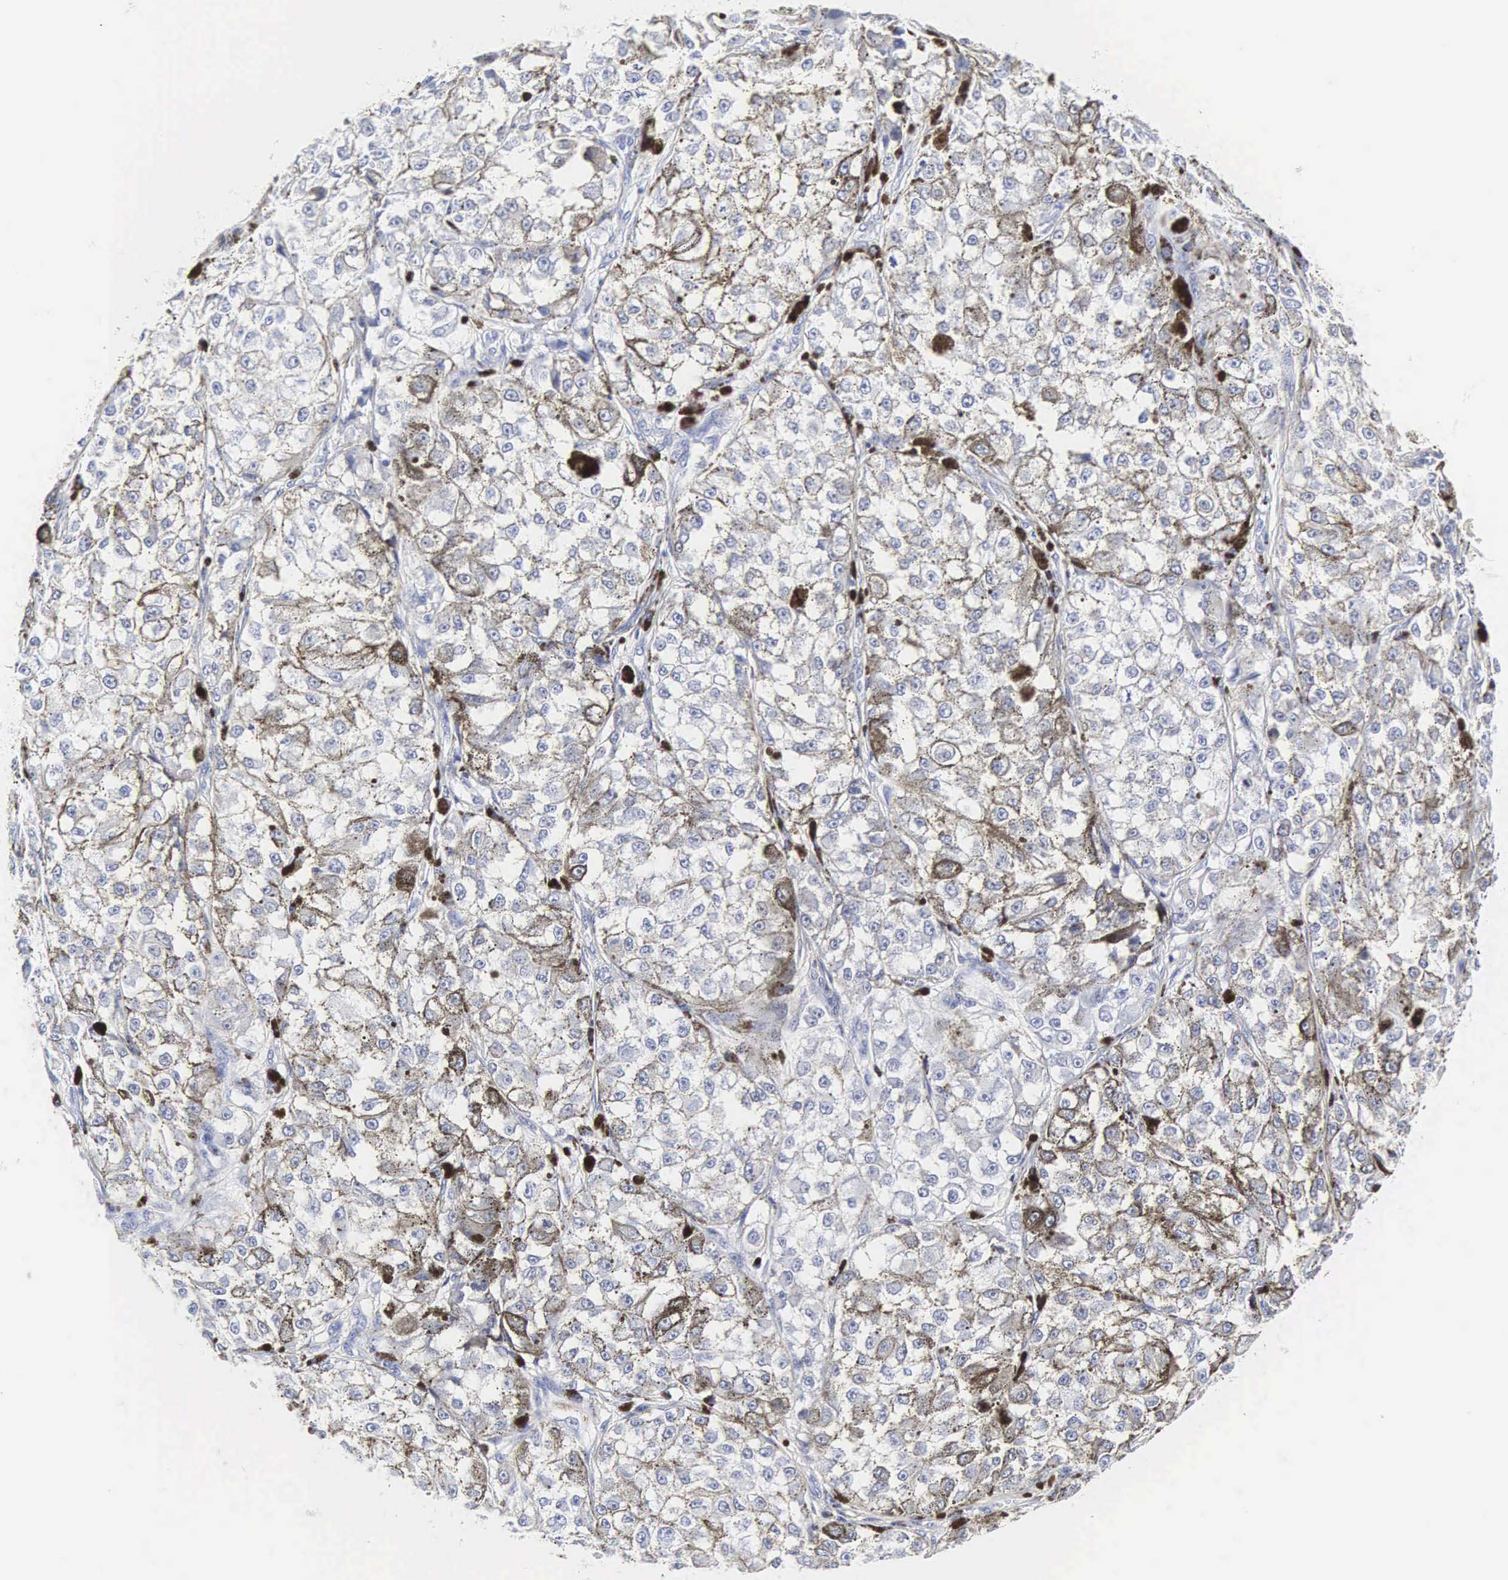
{"staining": {"intensity": "negative", "quantity": "none", "location": "none"}, "tissue": "melanoma", "cell_type": "Tumor cells", "image_type": "cancer", "snomed": [{"axis": "morphology", "description": "Malignant melanoma, NOS"}, {"axis": "topography", "description": "Skin"}], "caption": "Histopathology image shows no significant protein positivity in tumor cells of melanoma.", "gene": "INS", "patient": {"sex": "male", "age": 67}}